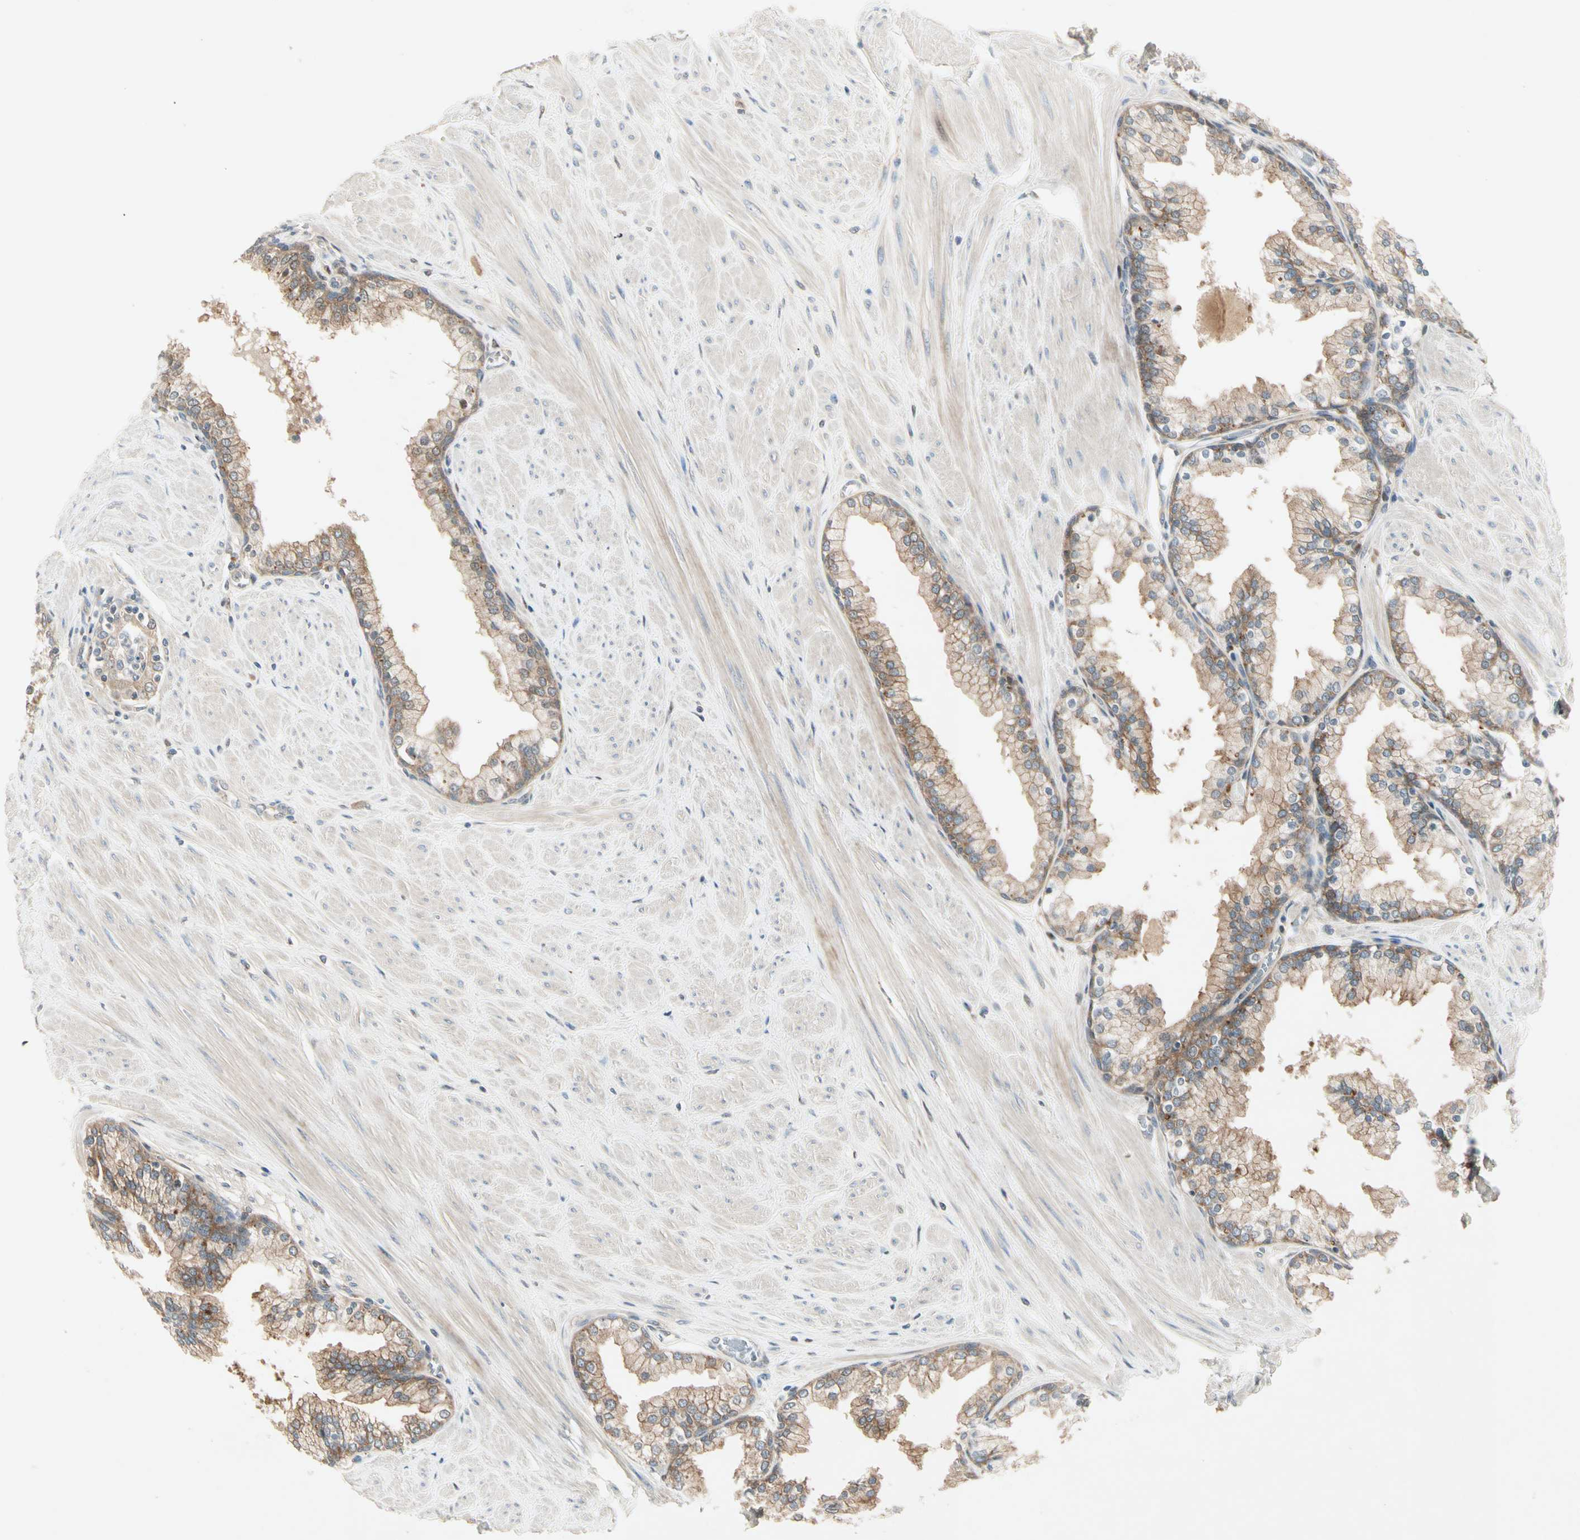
{"staining": {"intensity": "moderate", "quantity": ">75%", "location": "cytoplasmic/membranous"}, "tissue": "prostate", "cell_type": "Glandular cells", "image_type": "normal", "snomed": [{"axis": "morphology", "description": "Normal tissue, NOS"}, {"axis": "topography", "description": "Prostate"}], "caption": "Protein expression analysis of benign human prostate reveals moderate cytoplasmic/membranous positivity in about >75% of glandular cells.", "gene": "IL1R1", "patient": {"sex": "male", "age": 51}}